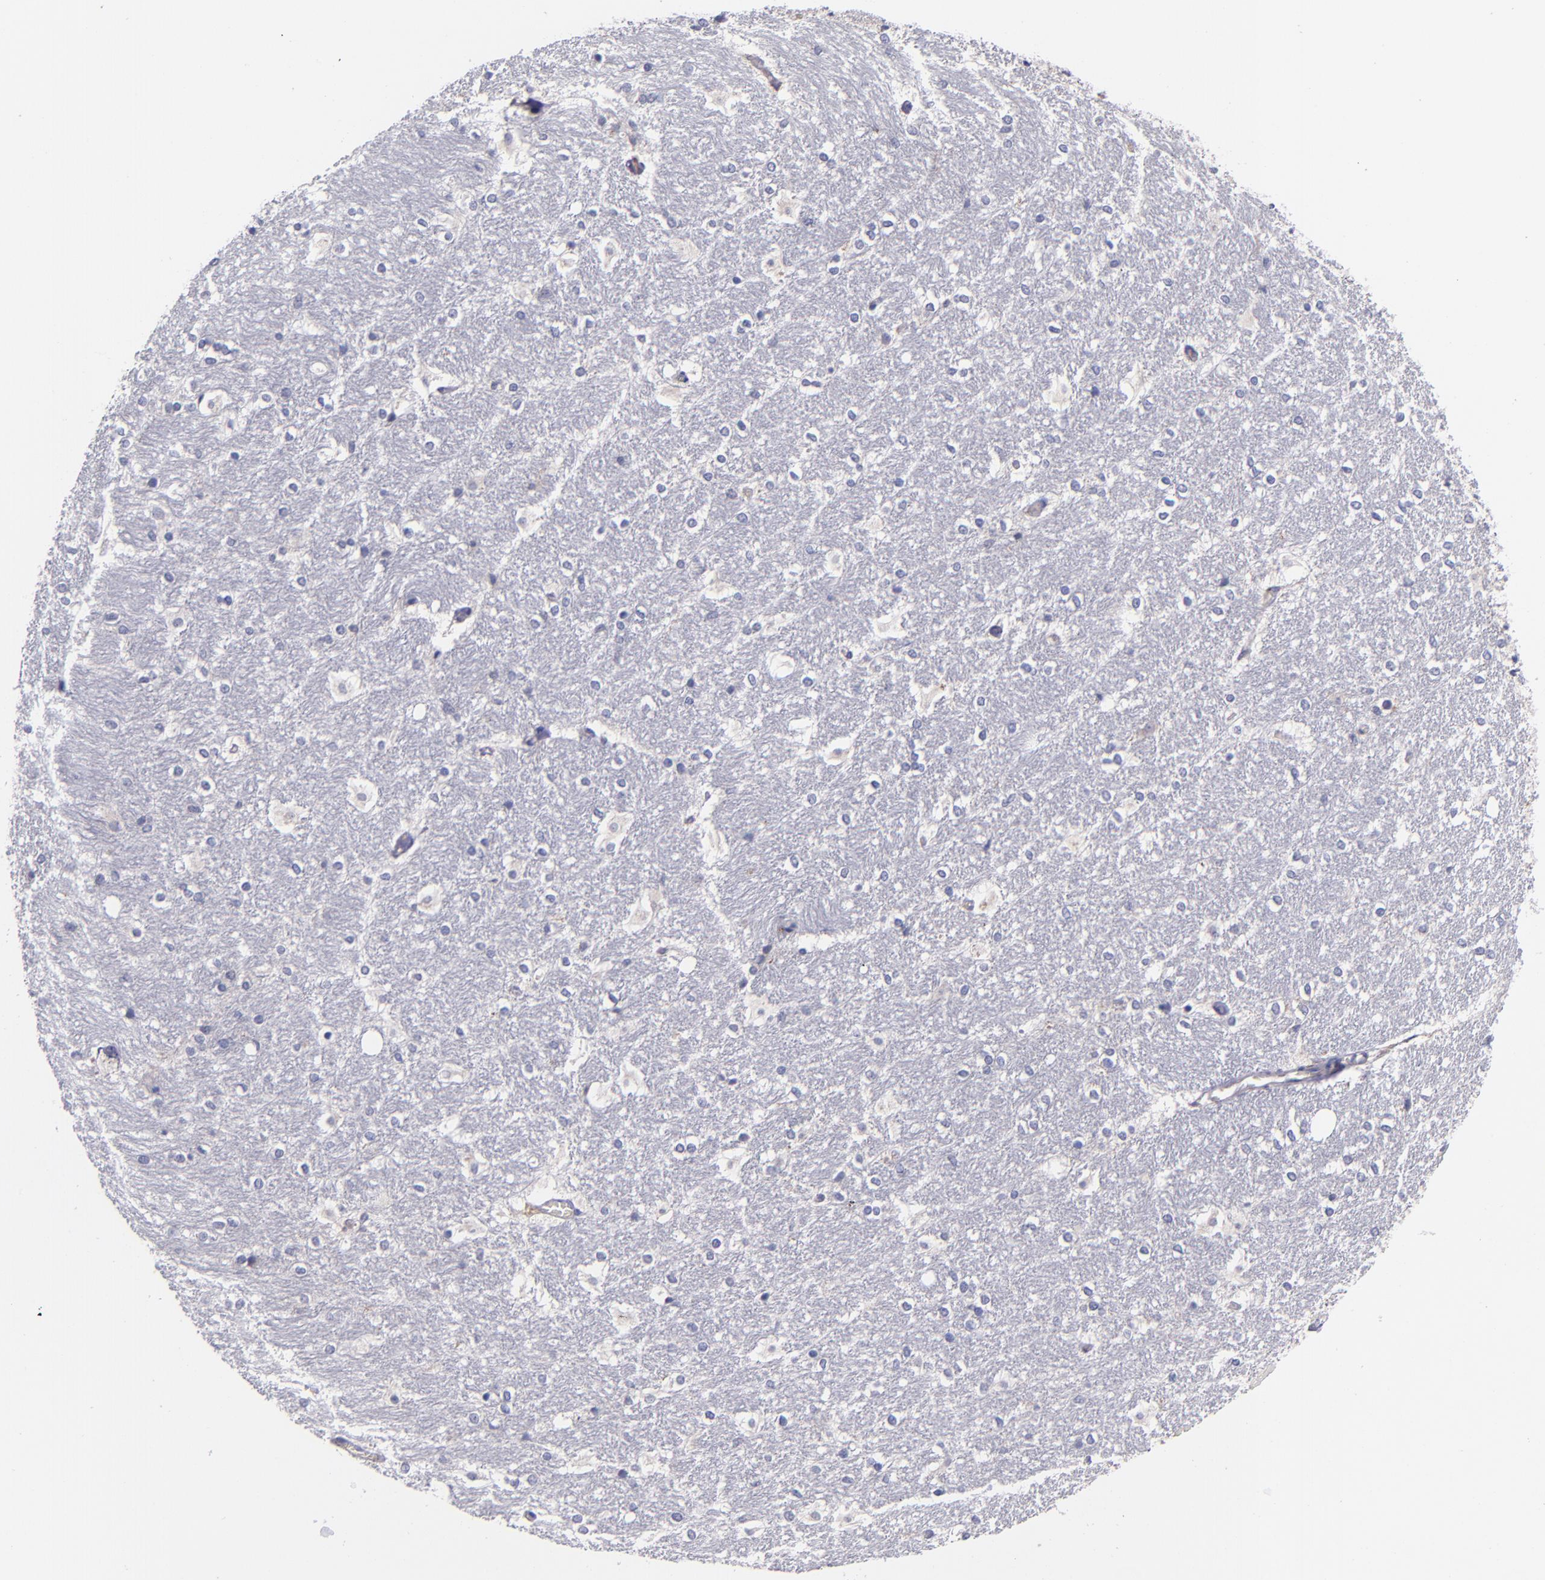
{"staining": {"intensity": "negative", "quantity": "none", "location": "none"}, "tissue": "hippocampus", "cell_type": "Glial cells", "image_type": "normal", "snomed": [{"axis": "morphology", "description": "Normal tissue, NOS"}, {"axis": "topography", "description": "Hippocampus"}], "caption": "Micrograph shows no significant protein positivity in glial cells of normal hippocampus.", "gene": "RBP4", "patient": {"sex": "female", "age": 19}}